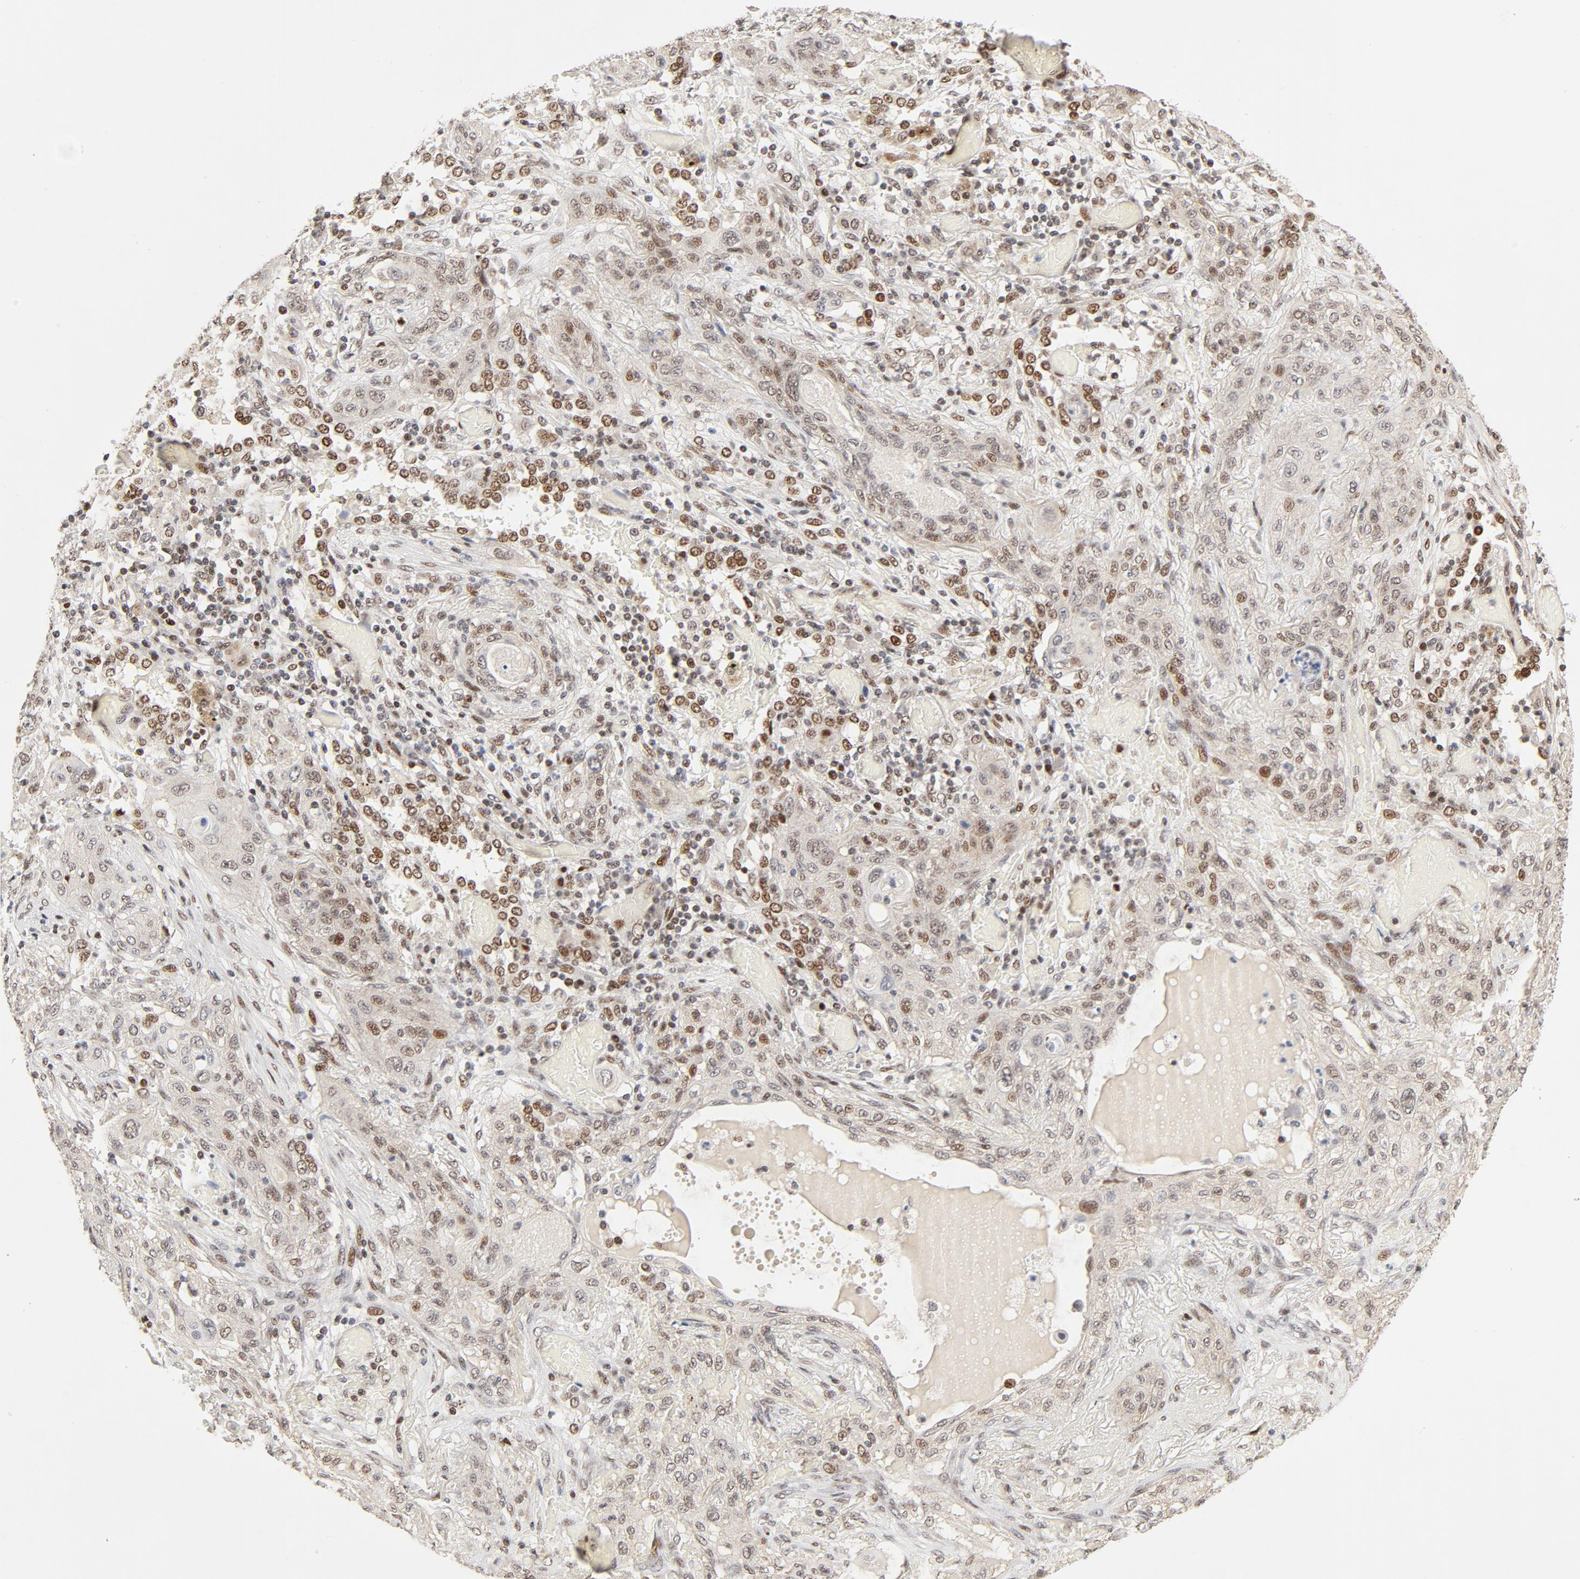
{"staining": {"intensity": "moderate", "quantity": ">75%", "location": "nuclear"}, "tissue": "lung cancer", "cell_type": "Tumor cells", "image_type": "cancer", "snomed": [{"axis": "morphology", "description": "Squamous cell carcinoma, NOS"}, {"axis": "topography", "description": "Lung"}], "caption": "Tumor cells exhibit medium levels of moderate nuclear positivity in about >75% of cells in human lung squamous cell carcinoma.", "gene": "GTF2I", "patient": {"sex": "female", "age": 47}}